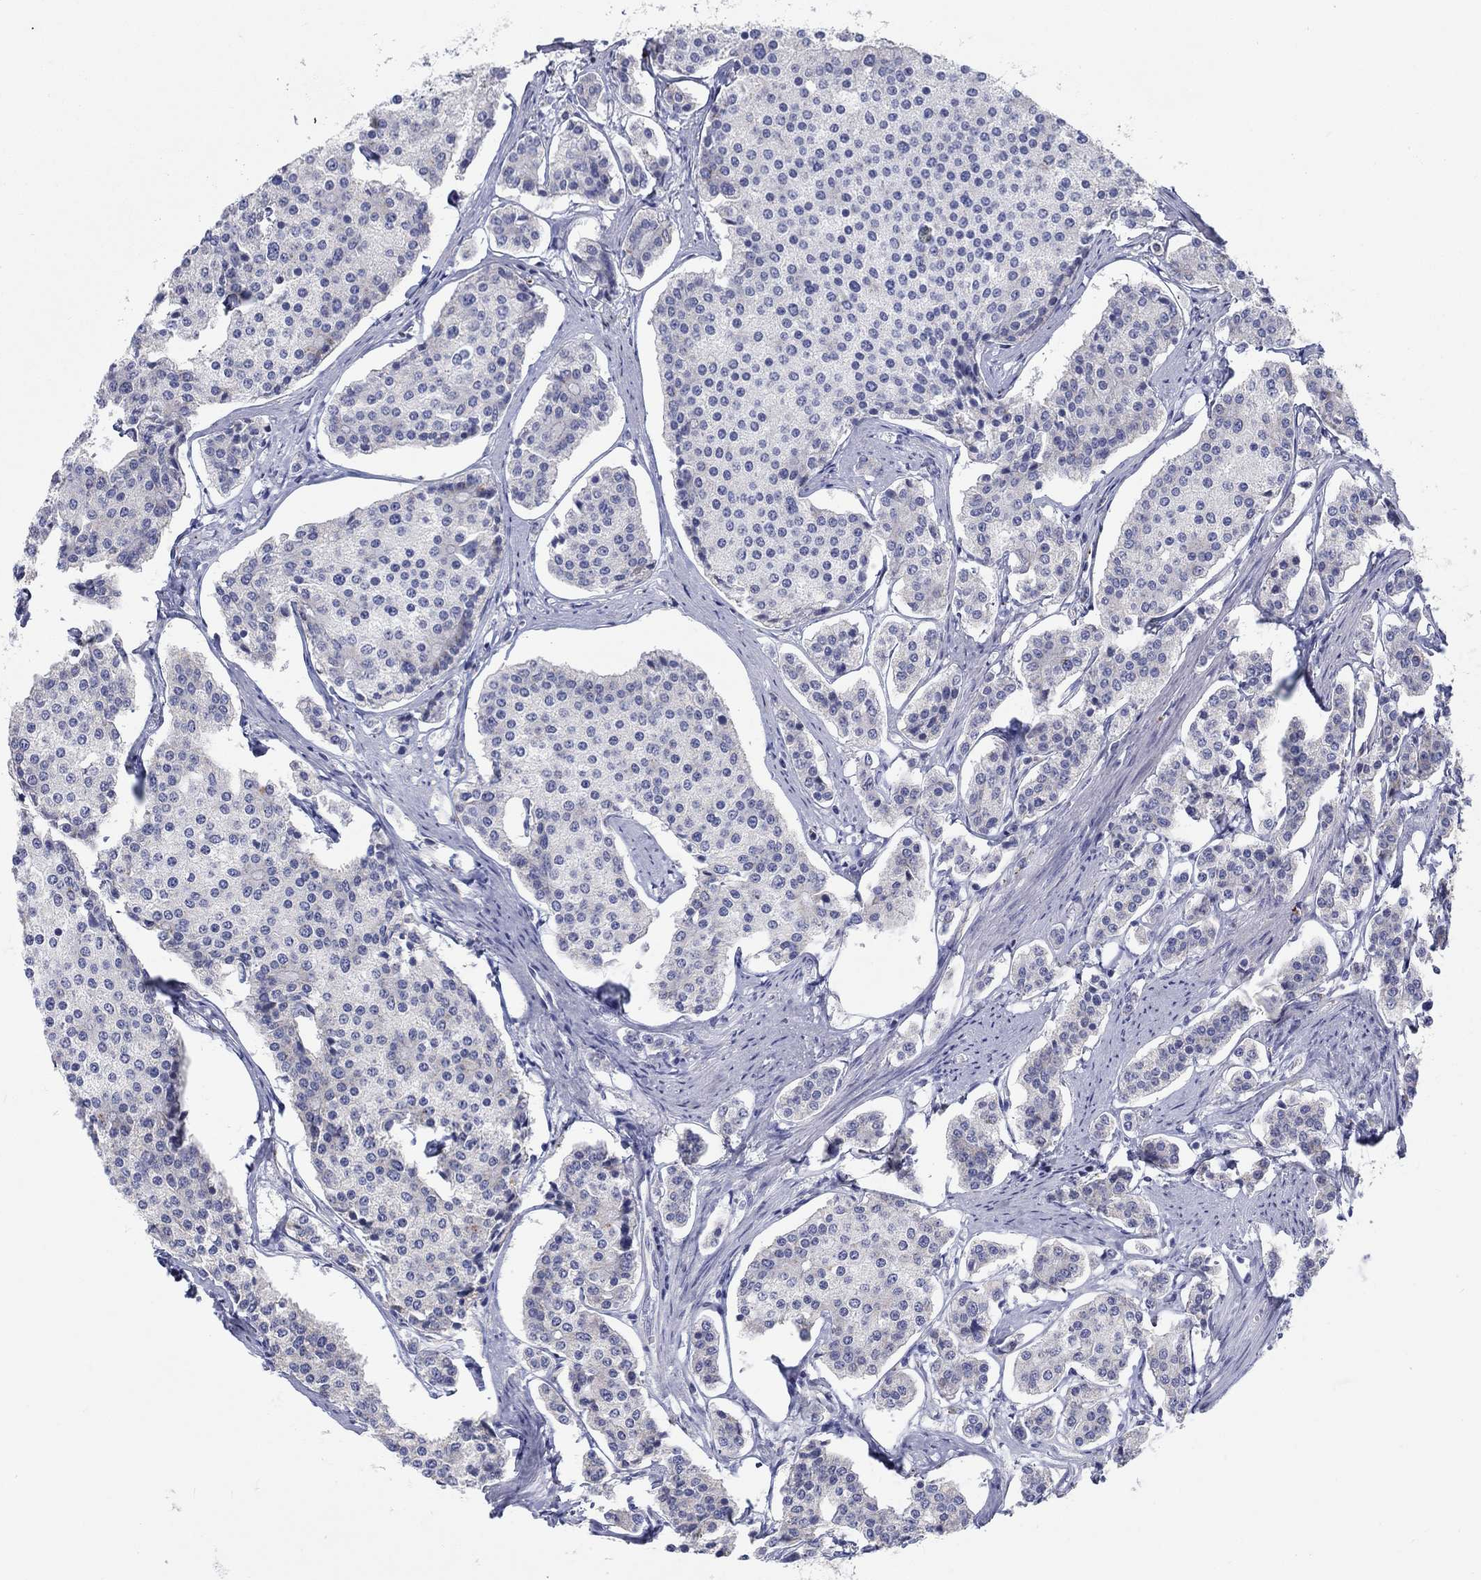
{"staining": {"intensity": "negative", "quantity": "none", "location": "none"}, "tissue": "carcinoid", "cell_type": "Tumor cells", "image_type": "cancer", "snomed": [{"axis": "morphology", "description": "Carcinoid, malignant, NOS"}, {"axis": "topography", "description": "Small intestine"}], "caption": "IHC of carcinoid displays no positivity in tumor cells.", "gene": "BCO2", "patient": {"sex": "female", "age": 65}}